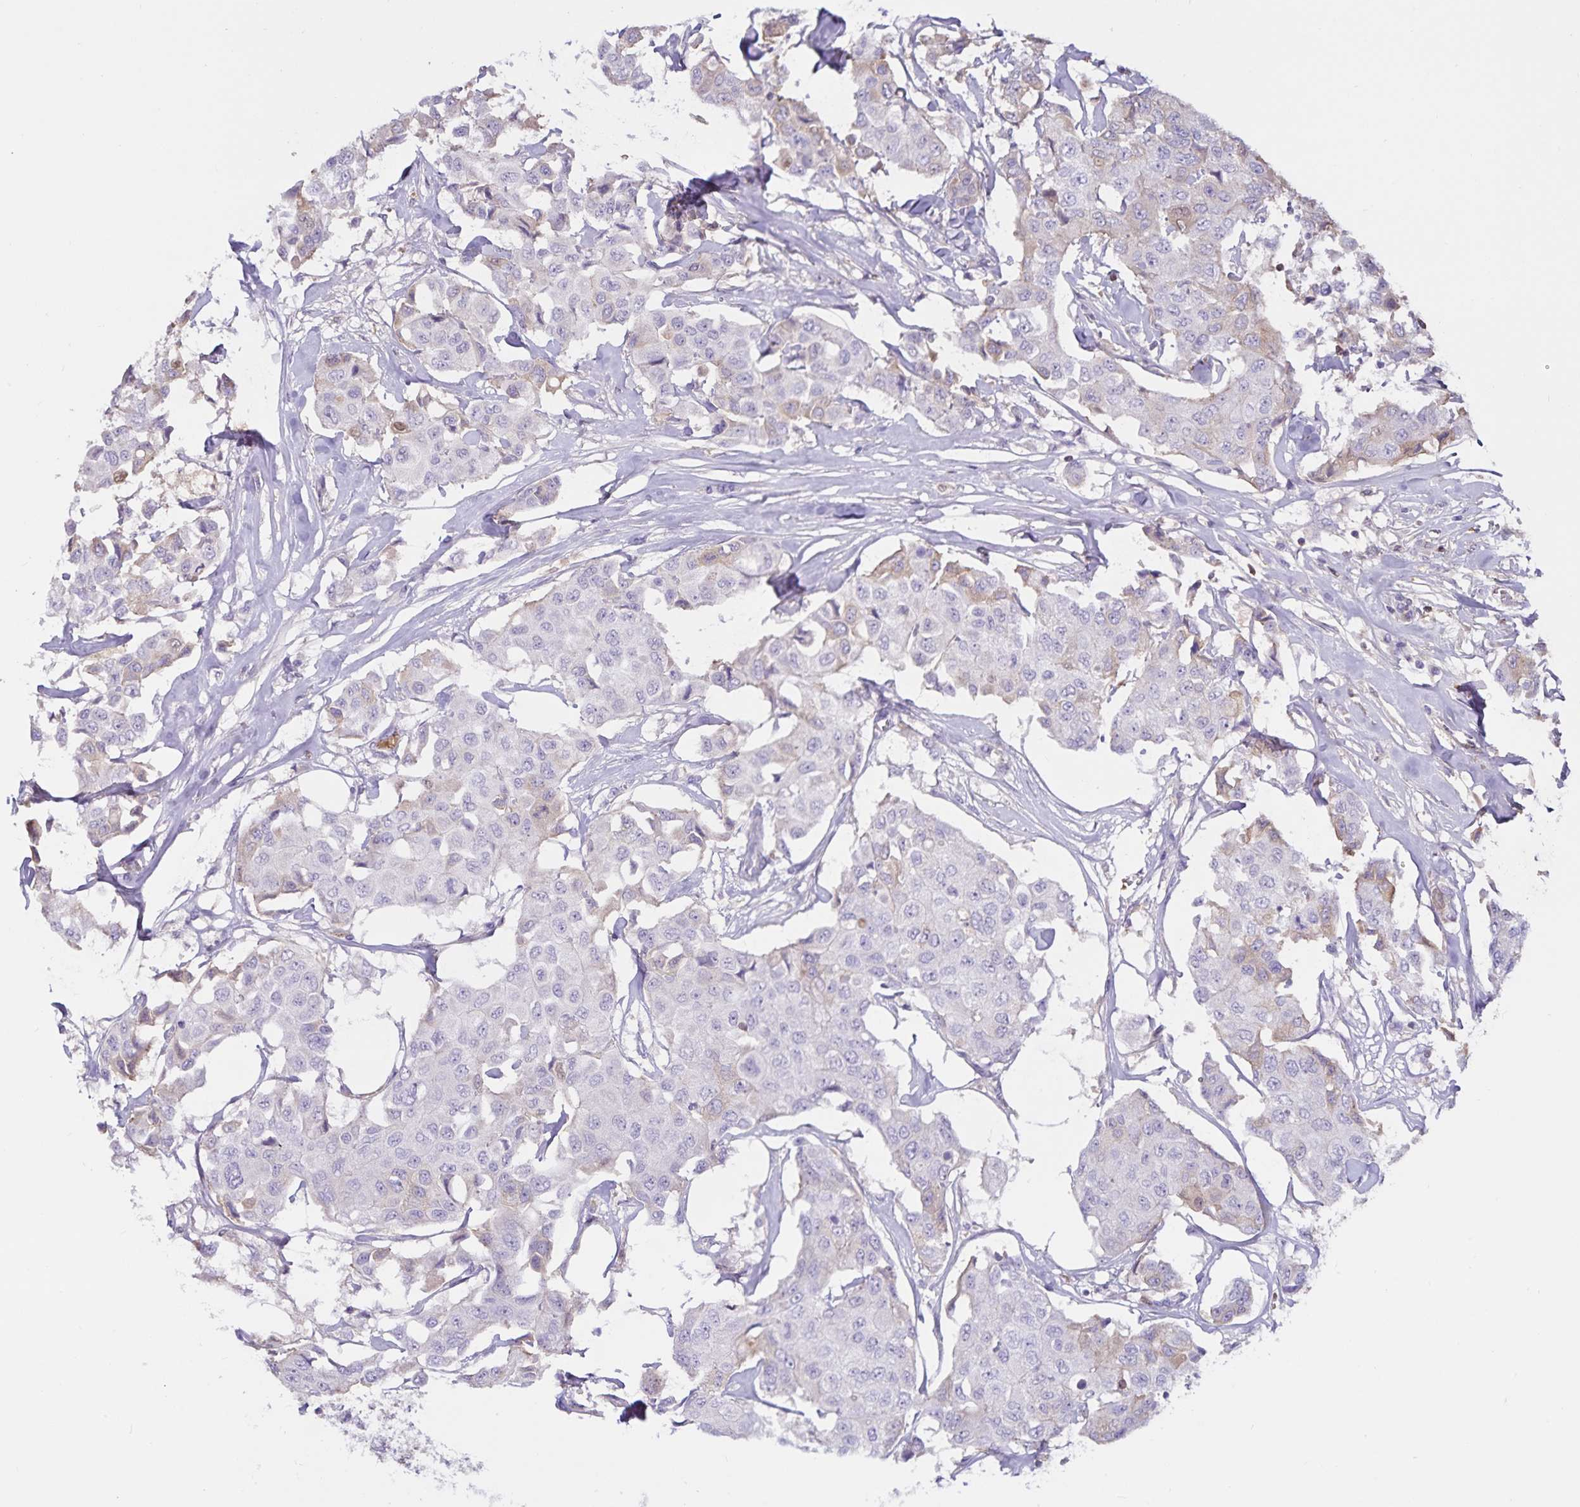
{"staining": {"intensity": "negative", "quantity": "none", "location": "none"}, "tissue": "breast cancer", "cell_type": "Tumor cells", "image_type": "cancer", "snomed": [{"axis": "morphology", "description": "Duct carcinoma"}, {"axis": "topography", "description": "Breast"}, {"axis": "topography", "description": "Lymph node"}], "caption": "Tumor cells are negative for protein expression in human breast cancer.", "gene": "FGG", "patient": {"sex": "female", "age": 80}}